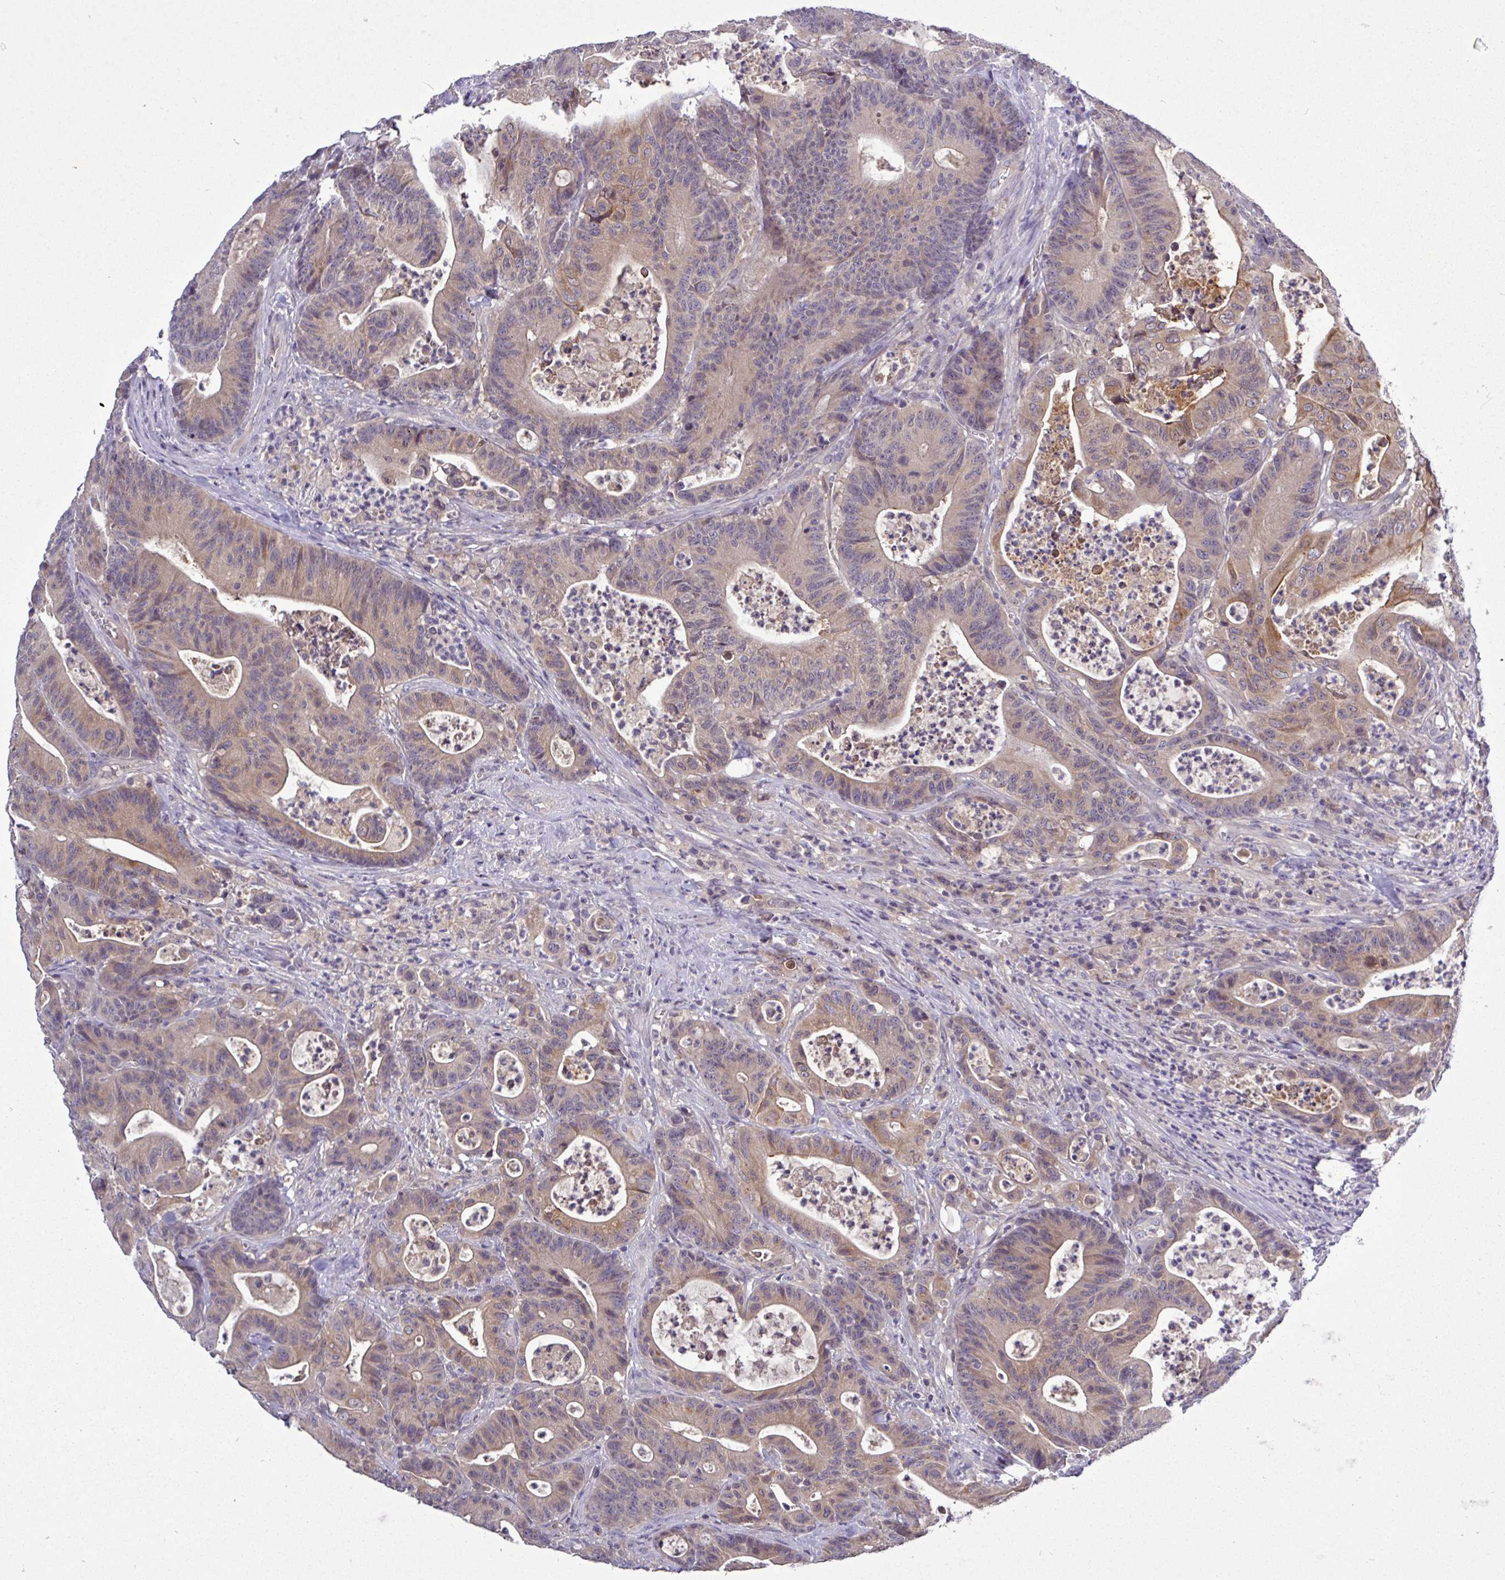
{"staining": {"intensity": "weak", "quantity": ">75%", "location": "cytoplasmic/membranous"}, "tissue": "colorectal cancer", "cell_type": "Tumor cells", "image_type": "cancer", "snomed": [{"axis": "morphology", "description": "Adenocarcinoma, NOS"}, {"axis": "topography", "description": "Colon"}], "caption": "A high-resolution photomicrograph shows IHC staining of colorectal cancer (adenocarcinoma), which reveals weak cytoplasmic/membranous positivity in approximately >75% of tumor cells. (DAB (3,3'-diaminobenzidine) IHC with brightfield microscopy, high magnification).", "gene": "TMEM62", "patient": {"sex": "female", "age": 84}}